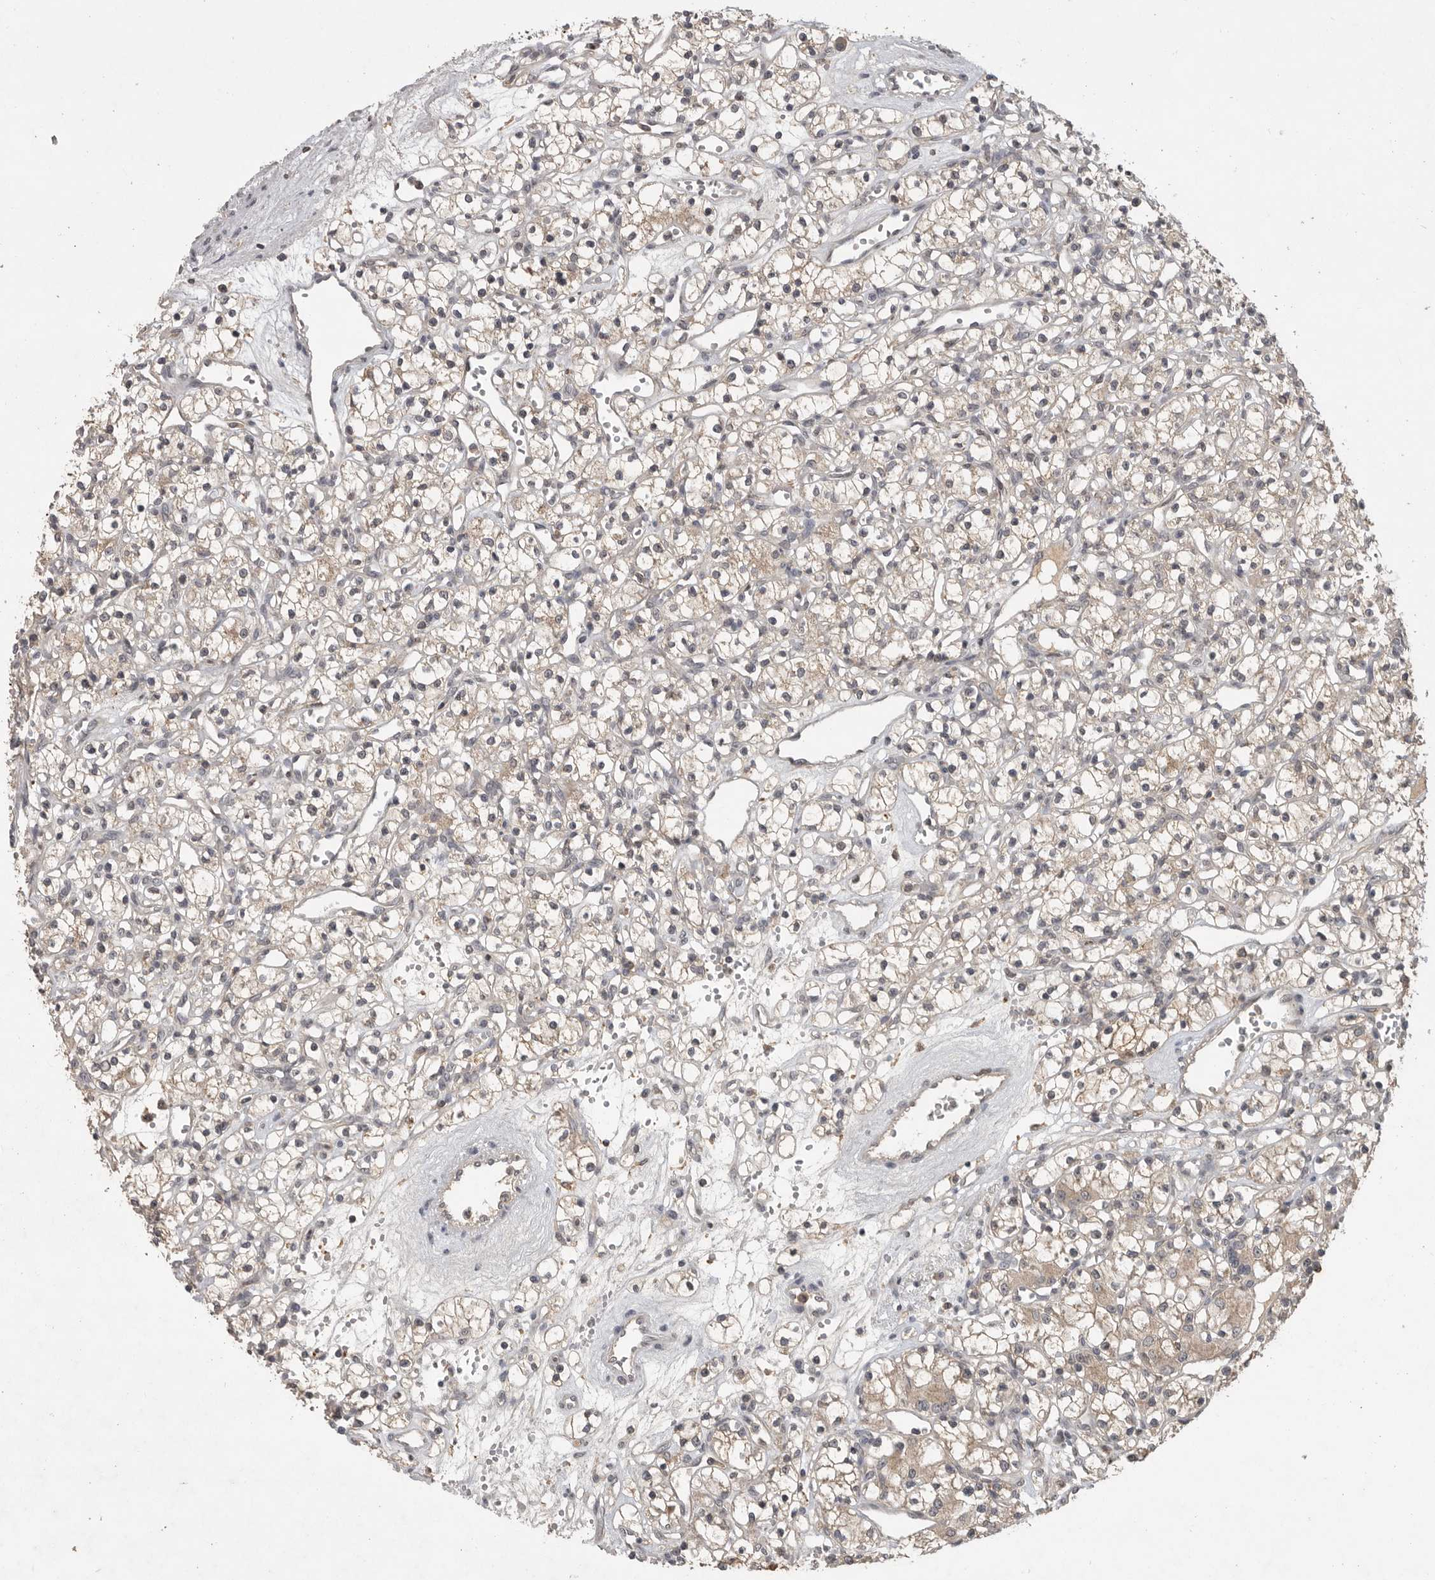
{"staining": {"intensity": "weak", "quantity": "25%-75%", "location": "cytoplasmic/membranous"}, "tissue": "renal cancer", "cell_type": "Tumor cells", "image_type": "cancer", "snomed": [{"axis": "morphology", "description": "Adenocarcinoma, NOS"}, {"axis": "topography", "description": "Kidney"}], "caption": "The immunohistochemical stain shows weak cytoplasmic/membranous staining in tumor cells of renal cancer (adenocarcinoma) tissue.", "gene": "ADAMTS4", "patient": {"sex": "female", "age": 59}}